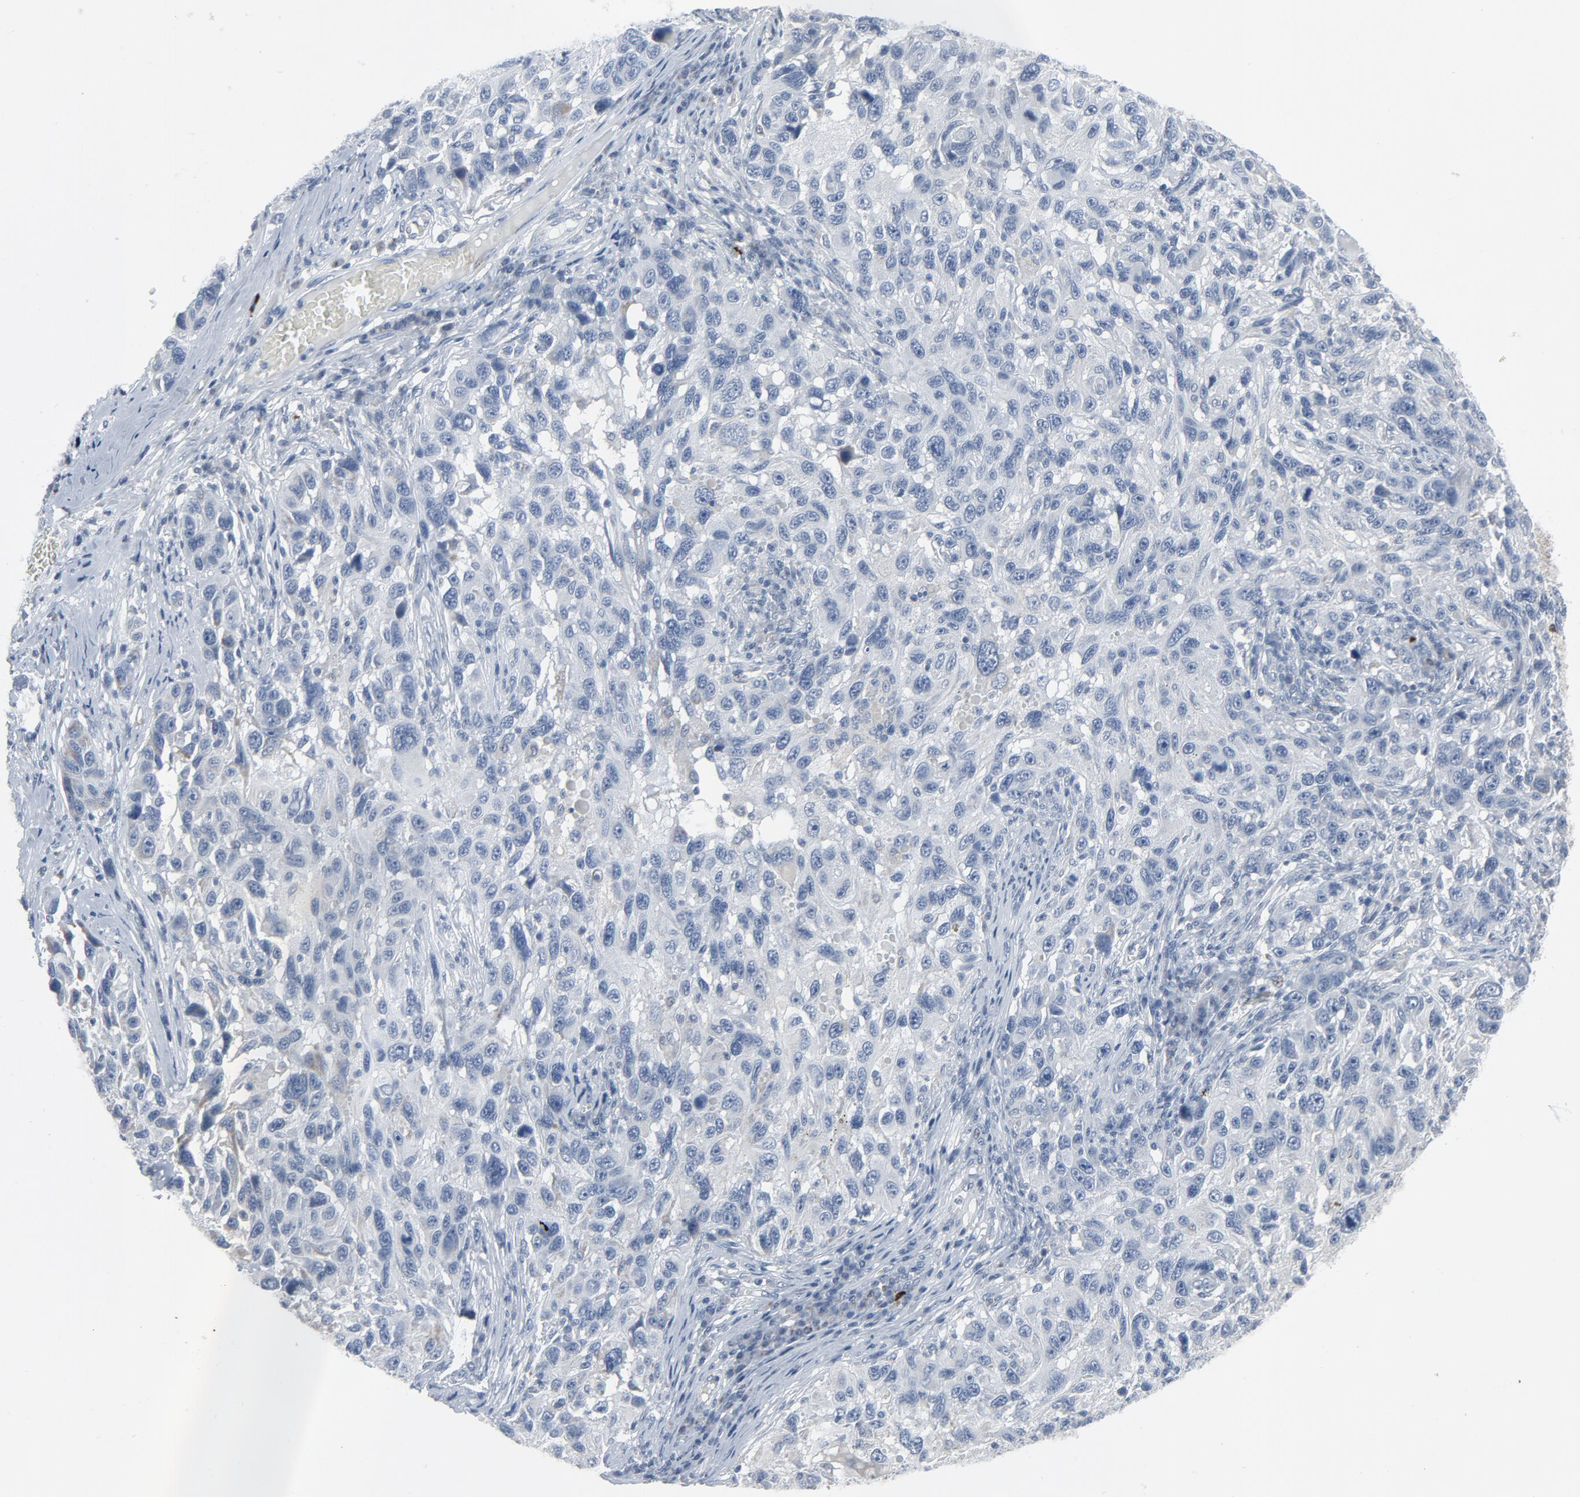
{"staining": {"intensity": "negative", "quantity": "none", "location": "none"}, "tissue": "melanoma", "cell_type": "Tumor cells", "image_type": "cancer", "snomed": [{"axis": "morphology", "description": "Malignant melanoma, NOS"}, {"axis": "topography", "description": "Skin"}], "caption": "An IHC histopathology image of melanoma is shown. There is no staining in tumor cells of melanoma.", "gene": "GPX2", "patient": {"sex": "male", "age": 53}}